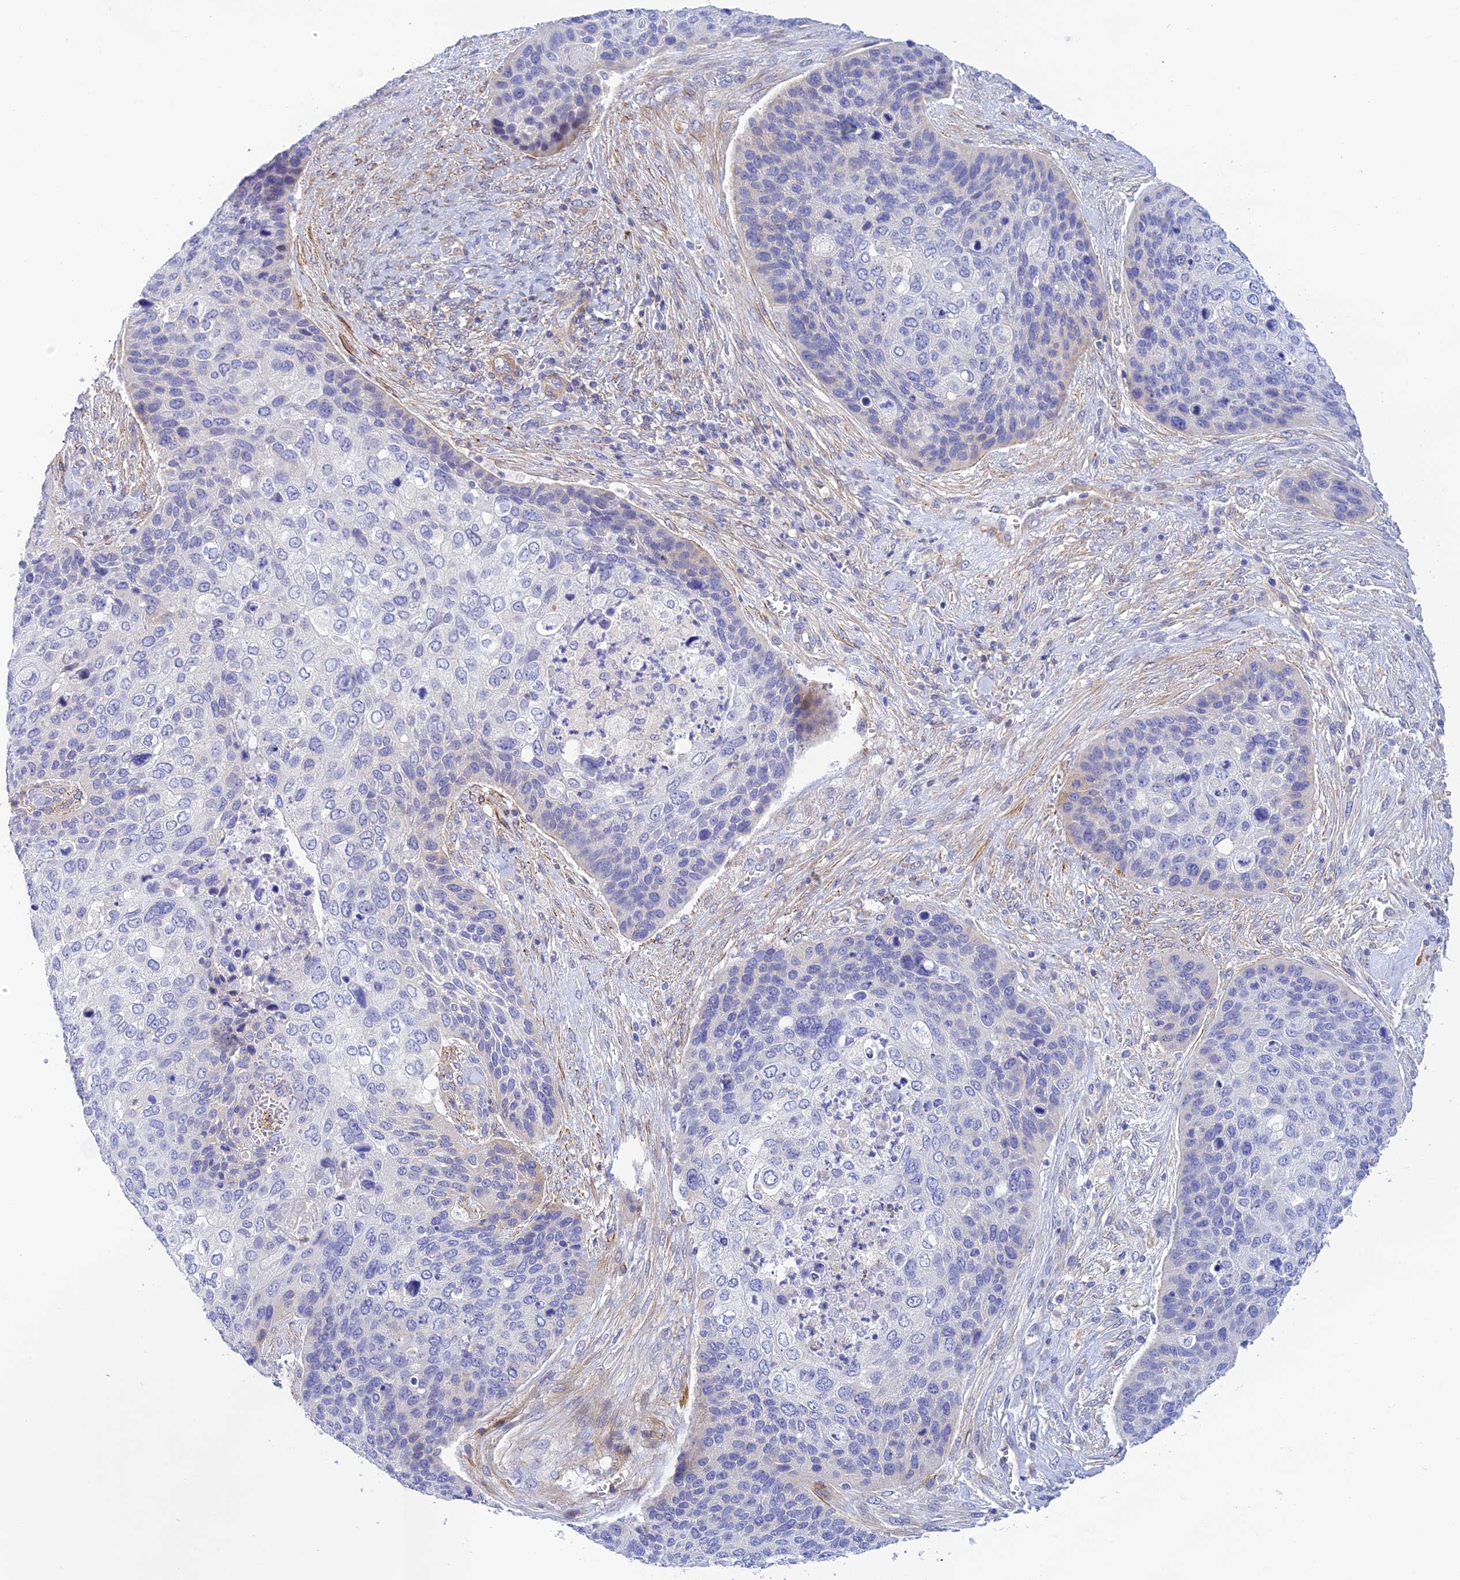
{"staining": {"intensity": "negative", "quantity": "none", "location": "none"}, "tissue": "skin cancer", "cell_type": "Tumor cells", "image_type": "cancer", "snomed": [{"axis": "morphology", "description": "Basal cell carcinoma"}, {"axis": "topography", "description": "Skin"}], "caption": "DAB immunohistochemical staining of human skin cancer demonstrates no significant staining in tumor cells.", "gene": "ZDHHC16", "patient": {"sex": "female", "age": 74}}